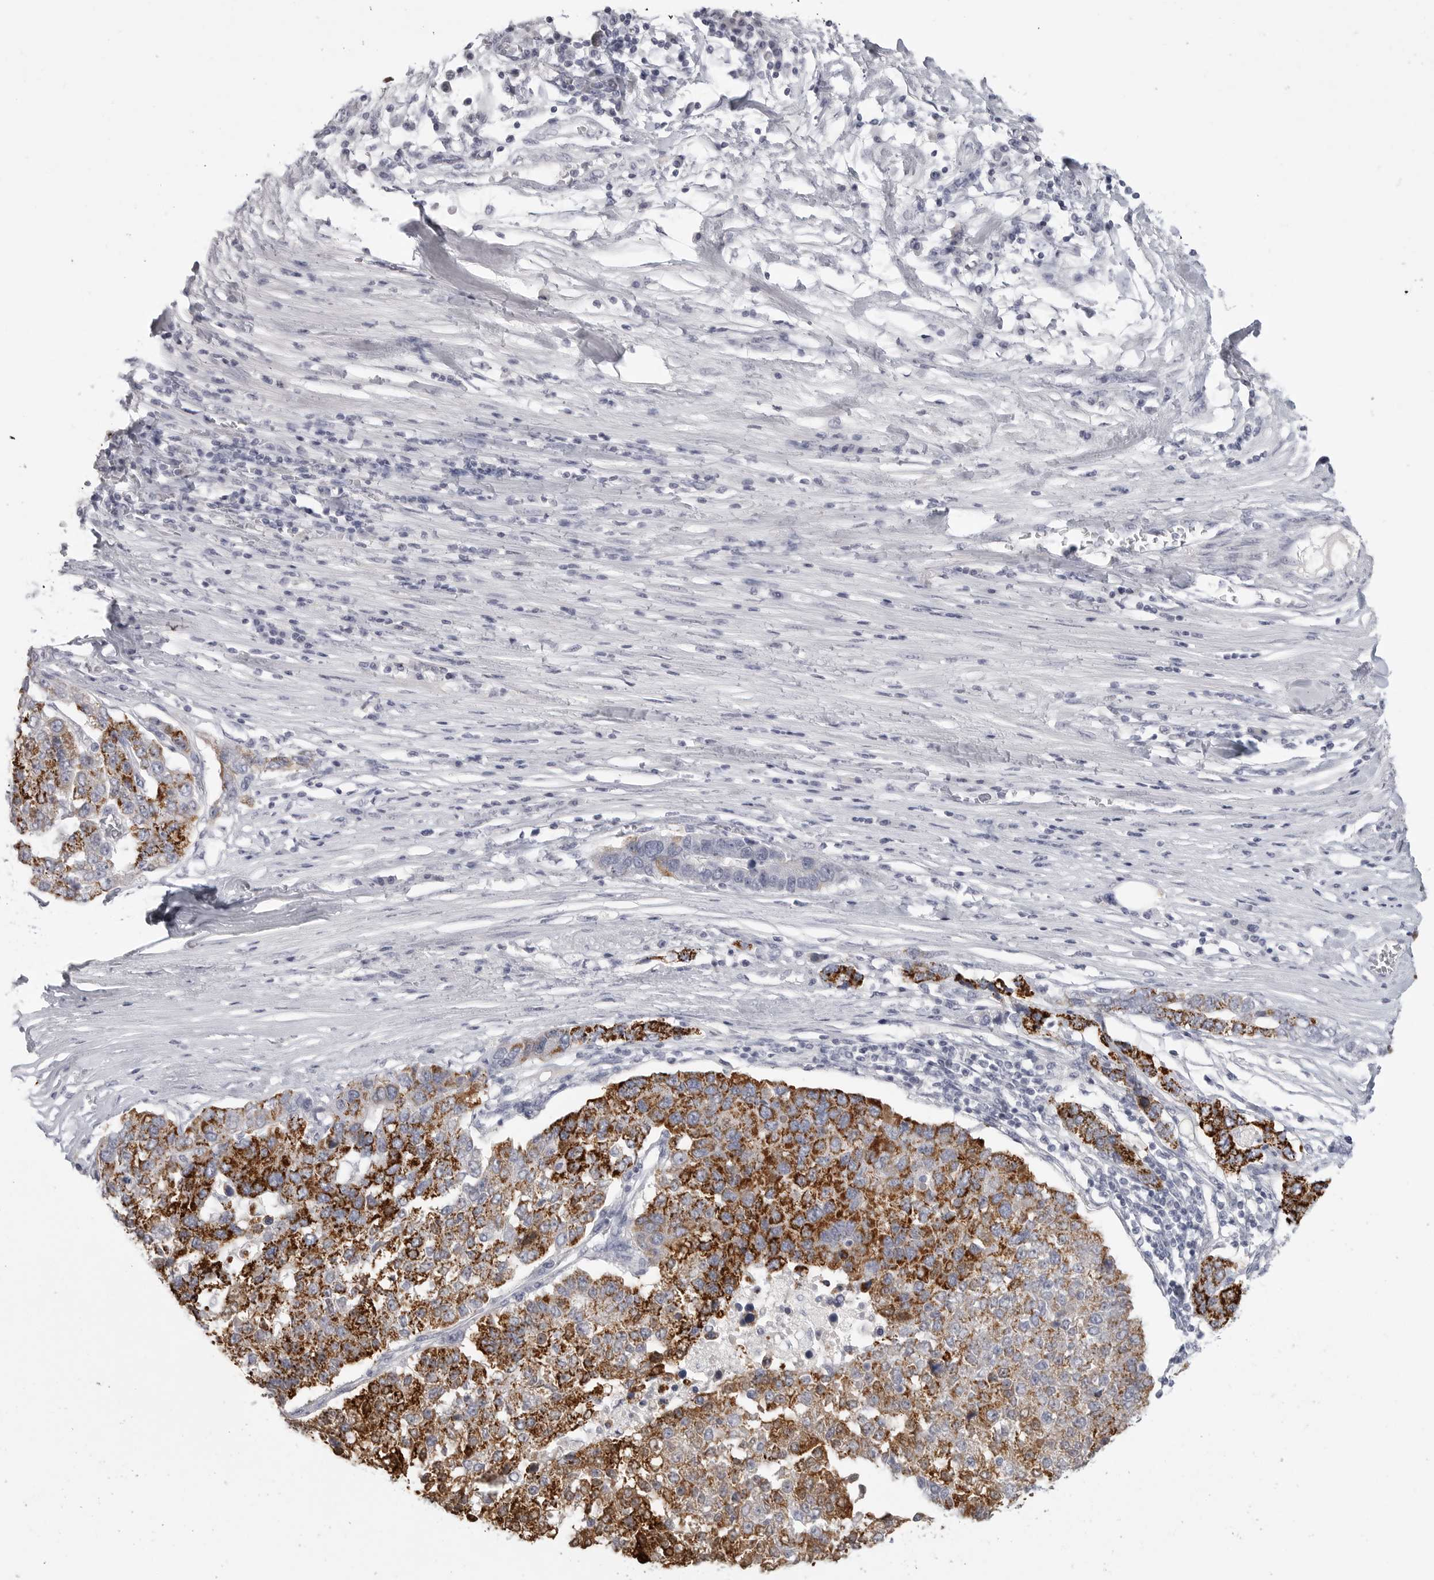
{"staining": {"intensity": "strong", "quantity": ">75%", "location": "cytoplasmic/membranous"}, "tissue": "pancreatic cancer", "cell_type": "Tumor cells", "image_type": "cancer", "snomed": [{"axis": "morphology", "description": "Adenocarcinoma, NOS"}, {"axis": "topography", "description": "Pancreas"}], "caption": "Pancreatic cancer stained with immunohistochemistry (IHC) displays strong cytoplasmic/membranous positivity in approximately >75% of tumor cells.", "gene": "HMGCS2", "patient": {"sex": "female", "age": 61}}